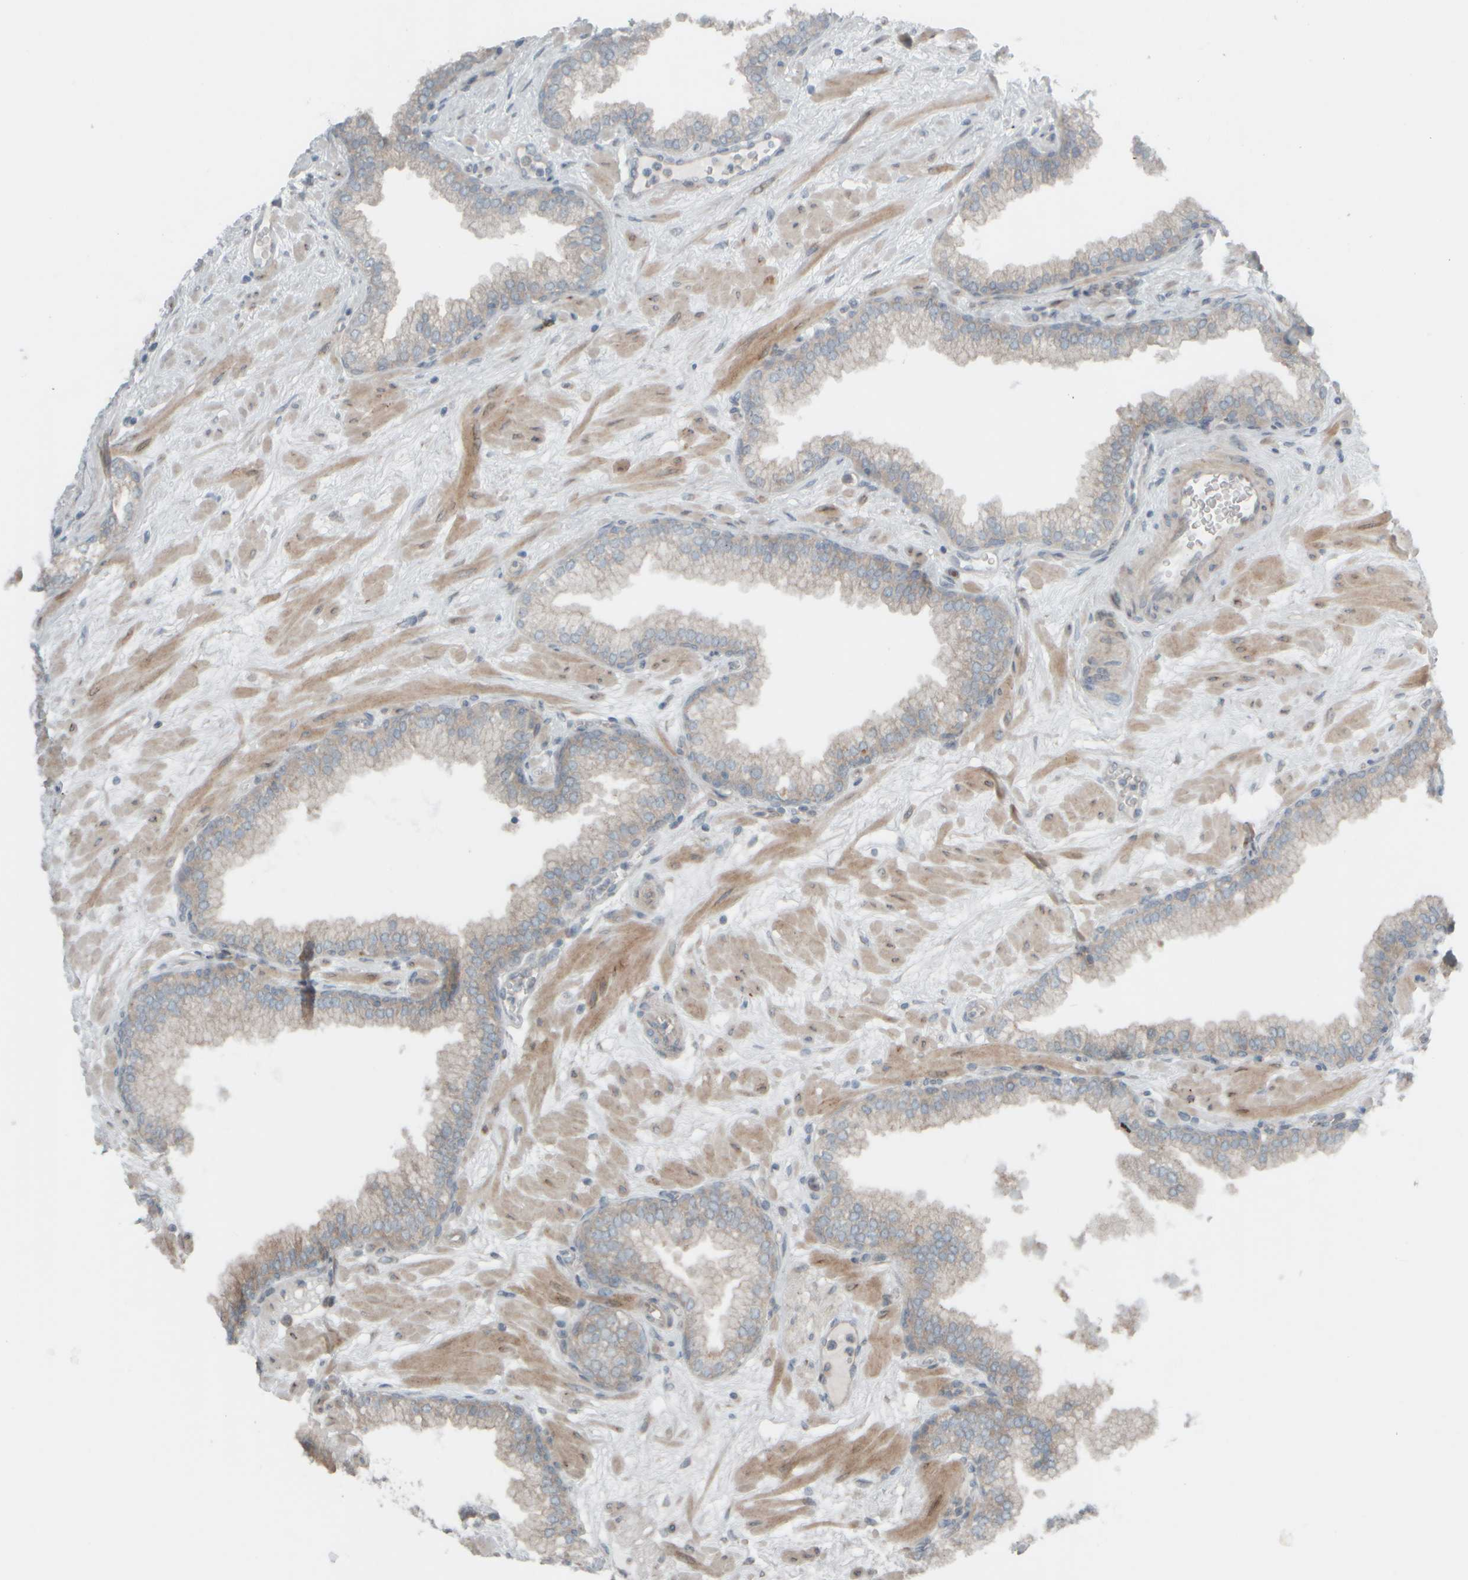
{"staining": {"intensity": "weak", "quantity": "<25%", "location": "cytoplasmic/membranous"}, "tissue": "prostate", "cell_type": "Glandular cells", "image_type": "normal", "snomed": [{"axis": "morphology", "description": "Normal tissue, NOS"}, {"axis": "morphology", "description": "Urothelial carcinoma, Low grade"}, {"axis": "topography", "description": "Urinary bladder"}, {"axis": "topography", "description": "Prostate"}], "caption": "Immunohistochemistry (IHC) of unremarkable prostate exhibits no expression in glandular cells.", "gene": "HGS", "patient": {"sex": "male", "age": 60}}